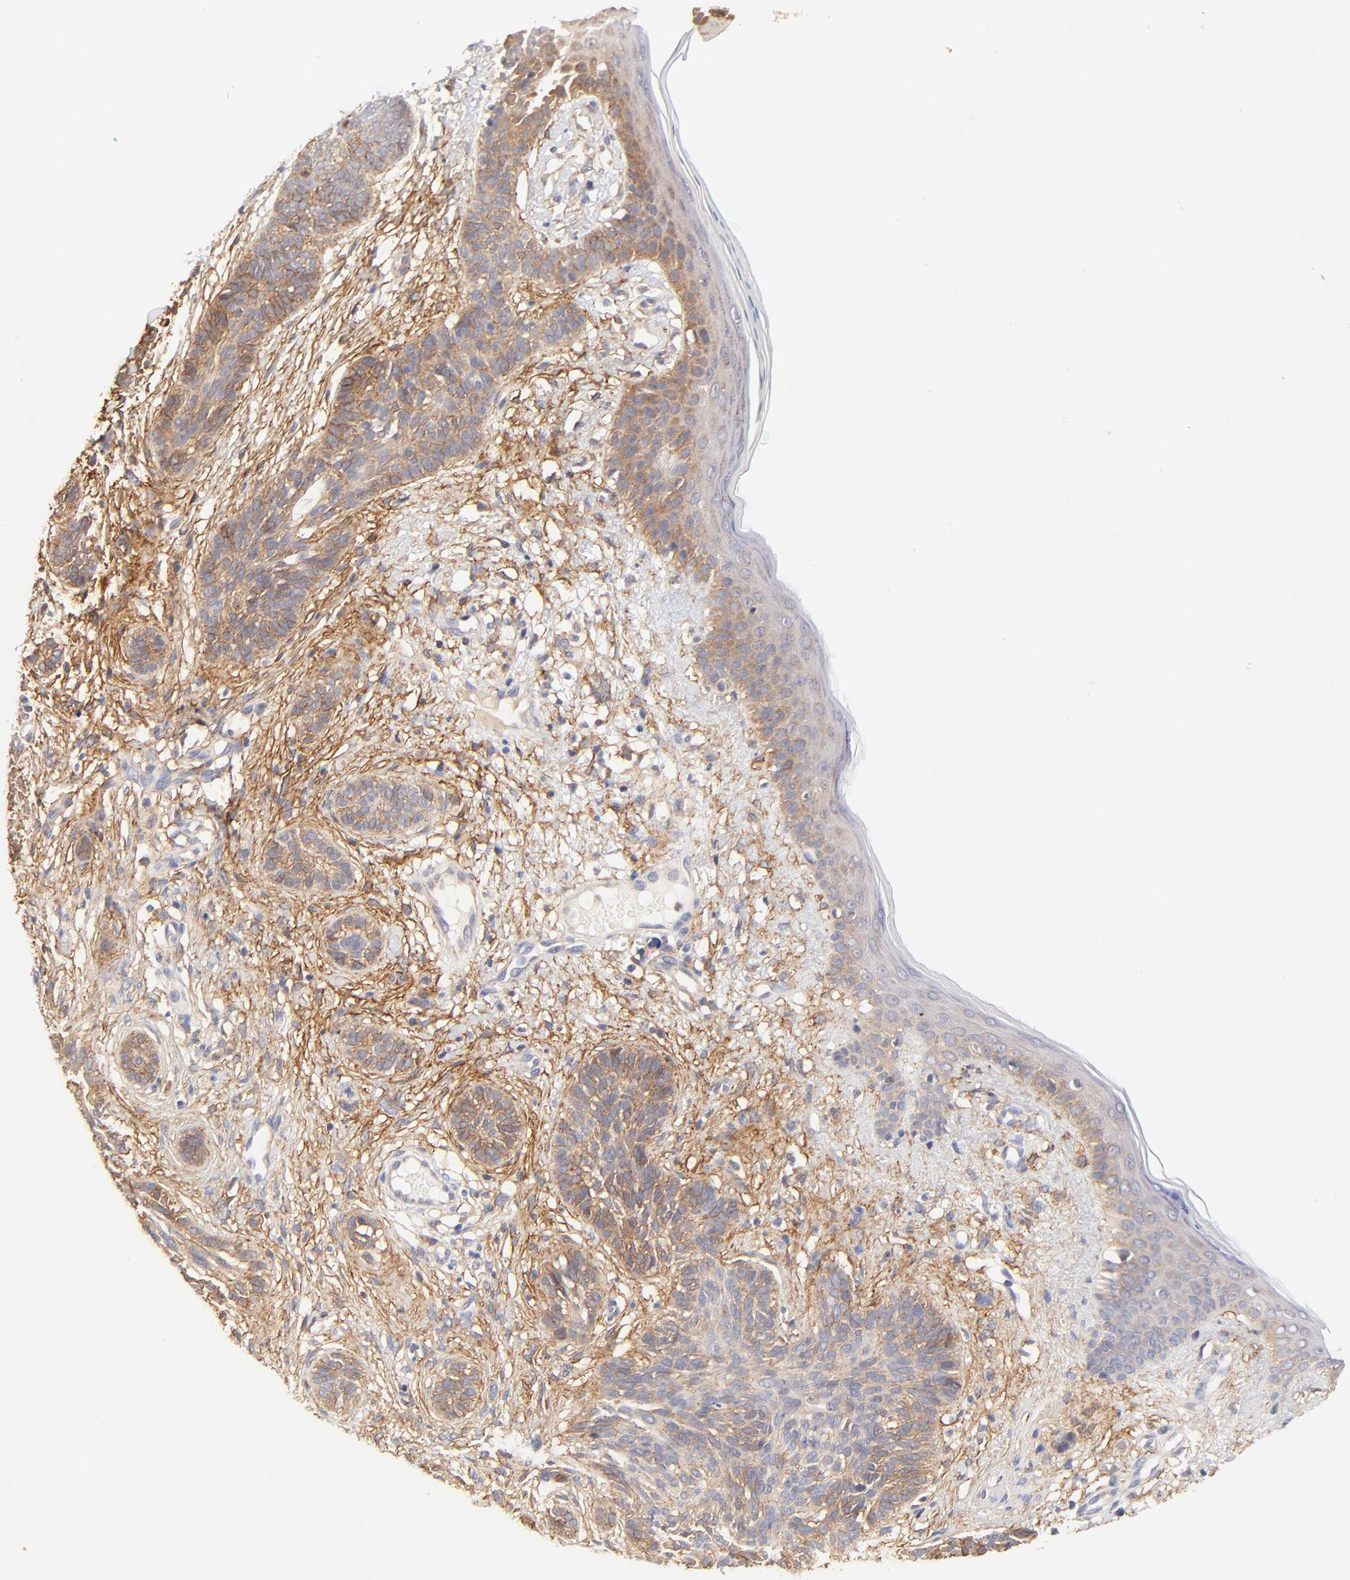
{"staining": {"intensity": "weak", "quantity": ">75%", "location": "cytoplasmic/membranous"}, "tissue": "skin cancer", "cell_type": "Tumor cells", "image_type": "cancer", "snomed": [{"axis": "morphology", "description": "Normal tissue, NOS"}, {"axis": "morphology", "description": "Basal cell carcinoma"}, {"axis": "topography", "description": "Skin"}], "caption": "Immunohistochemistry (IHC) of human basal cell carcinoma (skin) demonstrates low levels of weak cytoplasmic/membranous expression in approximately >75% of tumor cells.", "gene": "PTK7", "patient": {"sex": "male", "age": 63}}